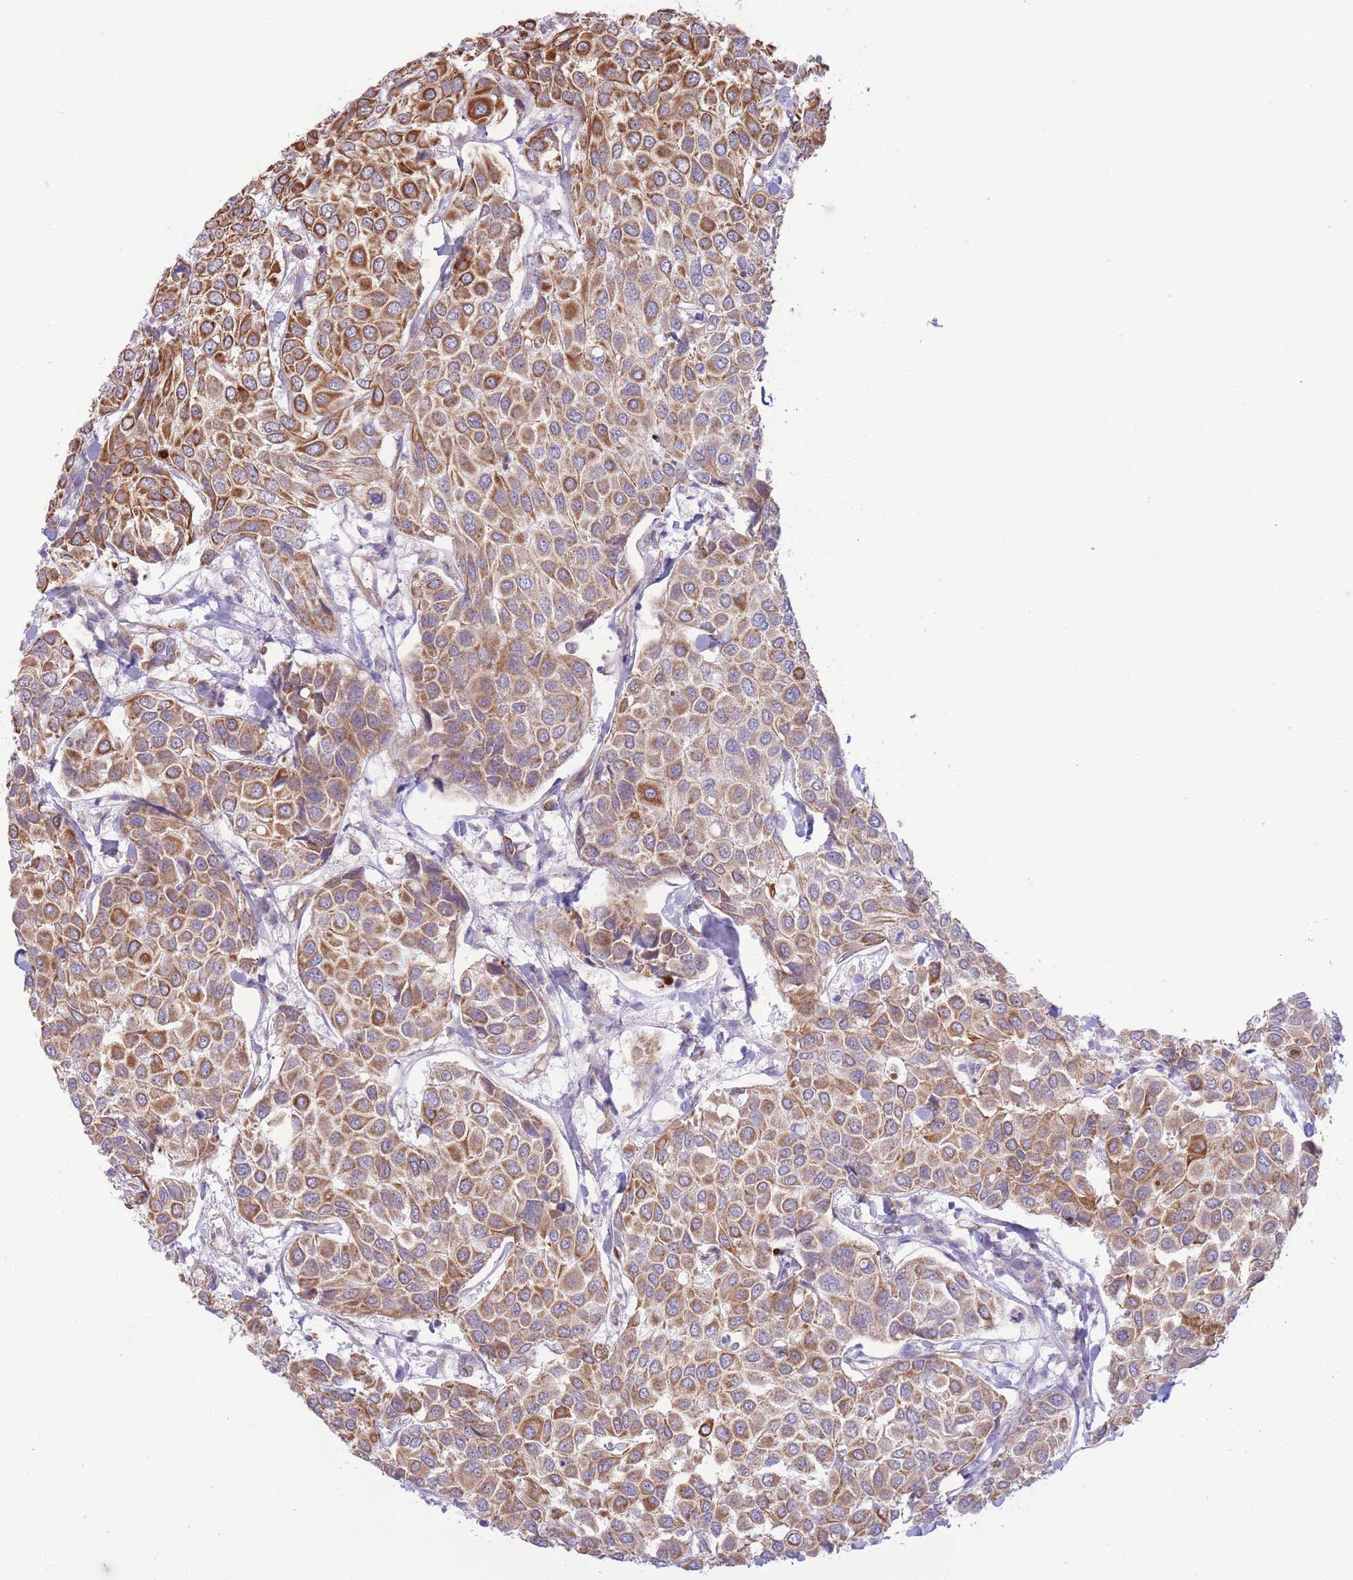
{"staining": {"intensity": "moderate", "quantity": ">75%", "location": "cytoplasmic/membranous"}, "tissue": "breast cancer", "cell_type": "Tumor cells", "image_type": "cancer", "snomed": [{"axis": "morphology", "description": "Duct carcinoma"}, {"axis": "topography", "description": "Breast"}], "caption": "Brown immunohistochemical staining in breast cancer shows moderate cytoplasmic/membranous positivity in approximately >75% of tumor cells. (DAB (3,3'-diaminobenzidine) = brown stain, brightfield microscopy at high magnification).", "gene": "MRPS31", "patient": {"sex": "female", "age": 55}}